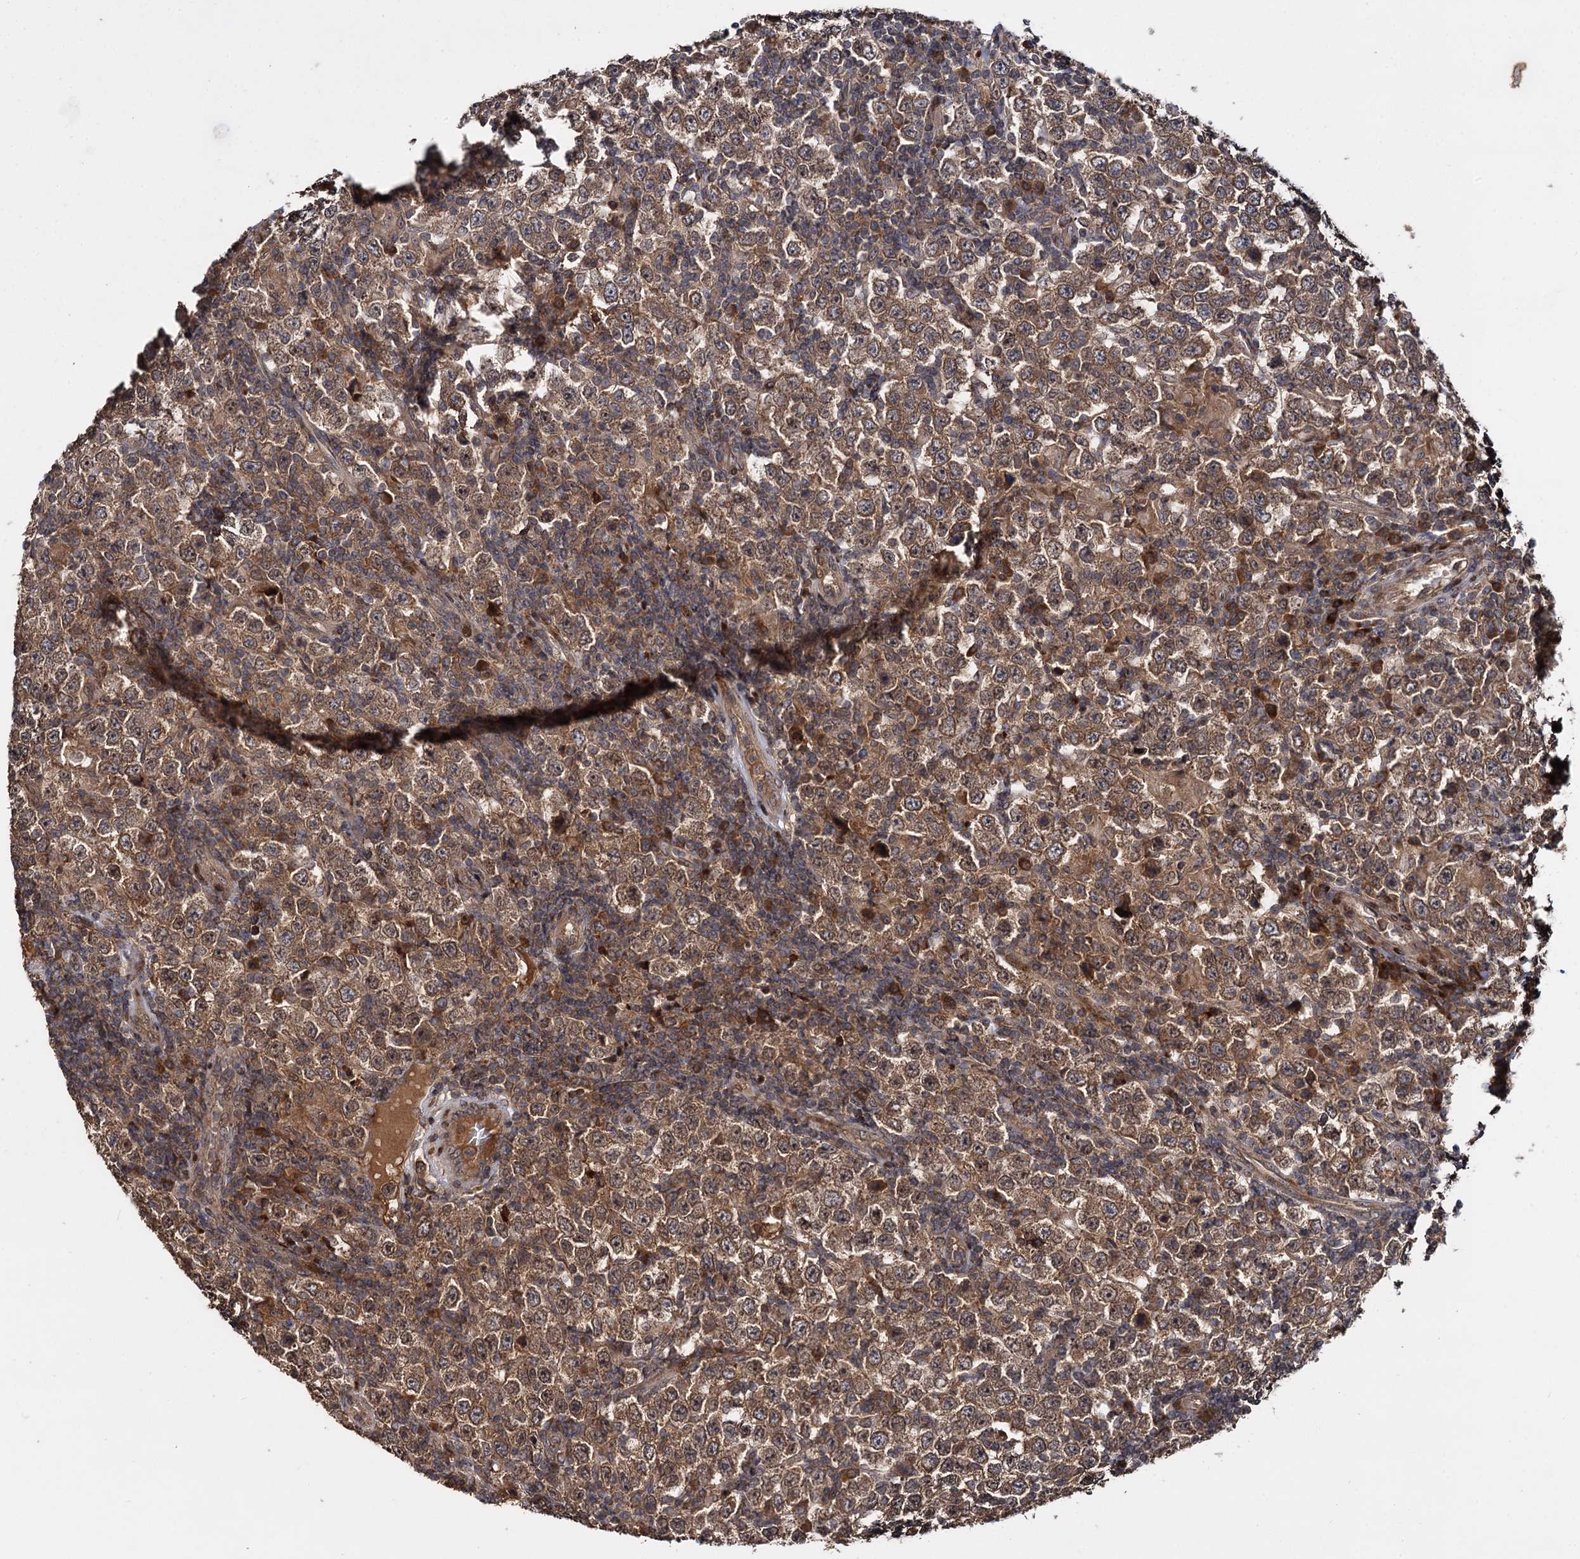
{"staining": {"intensity": "moderate", "quantity": ">75%", "location": "cytoplasmic/membranous"}, "tissue": "testis cancer", "cell_type": "Tumor cells", "image_type": "cancer", "snomed": [{"axis": "morphology", "description": "Normal tissue, NOS"}, {"axis": "morphology", "description": "Urothelial carcinoma, High grade"}, {"axis": "morphology", "description": "Seminoma, NOS"}, {"axis": "morphology", "description": "Carcinoma, Embryonal, NOS"}, {"axis": "topography", "description": "Urinary bladder"}, {"axis": "topography", "description": "Testis"}], "caption": "Brown immunohistochemical staining in human testis cancer (seminoma) displays moderate cytoplasmic/membranous expression in about >75% of tumor cells.", "gene": "INPPL1", "patient": {"sex": "male", "age": 41}}